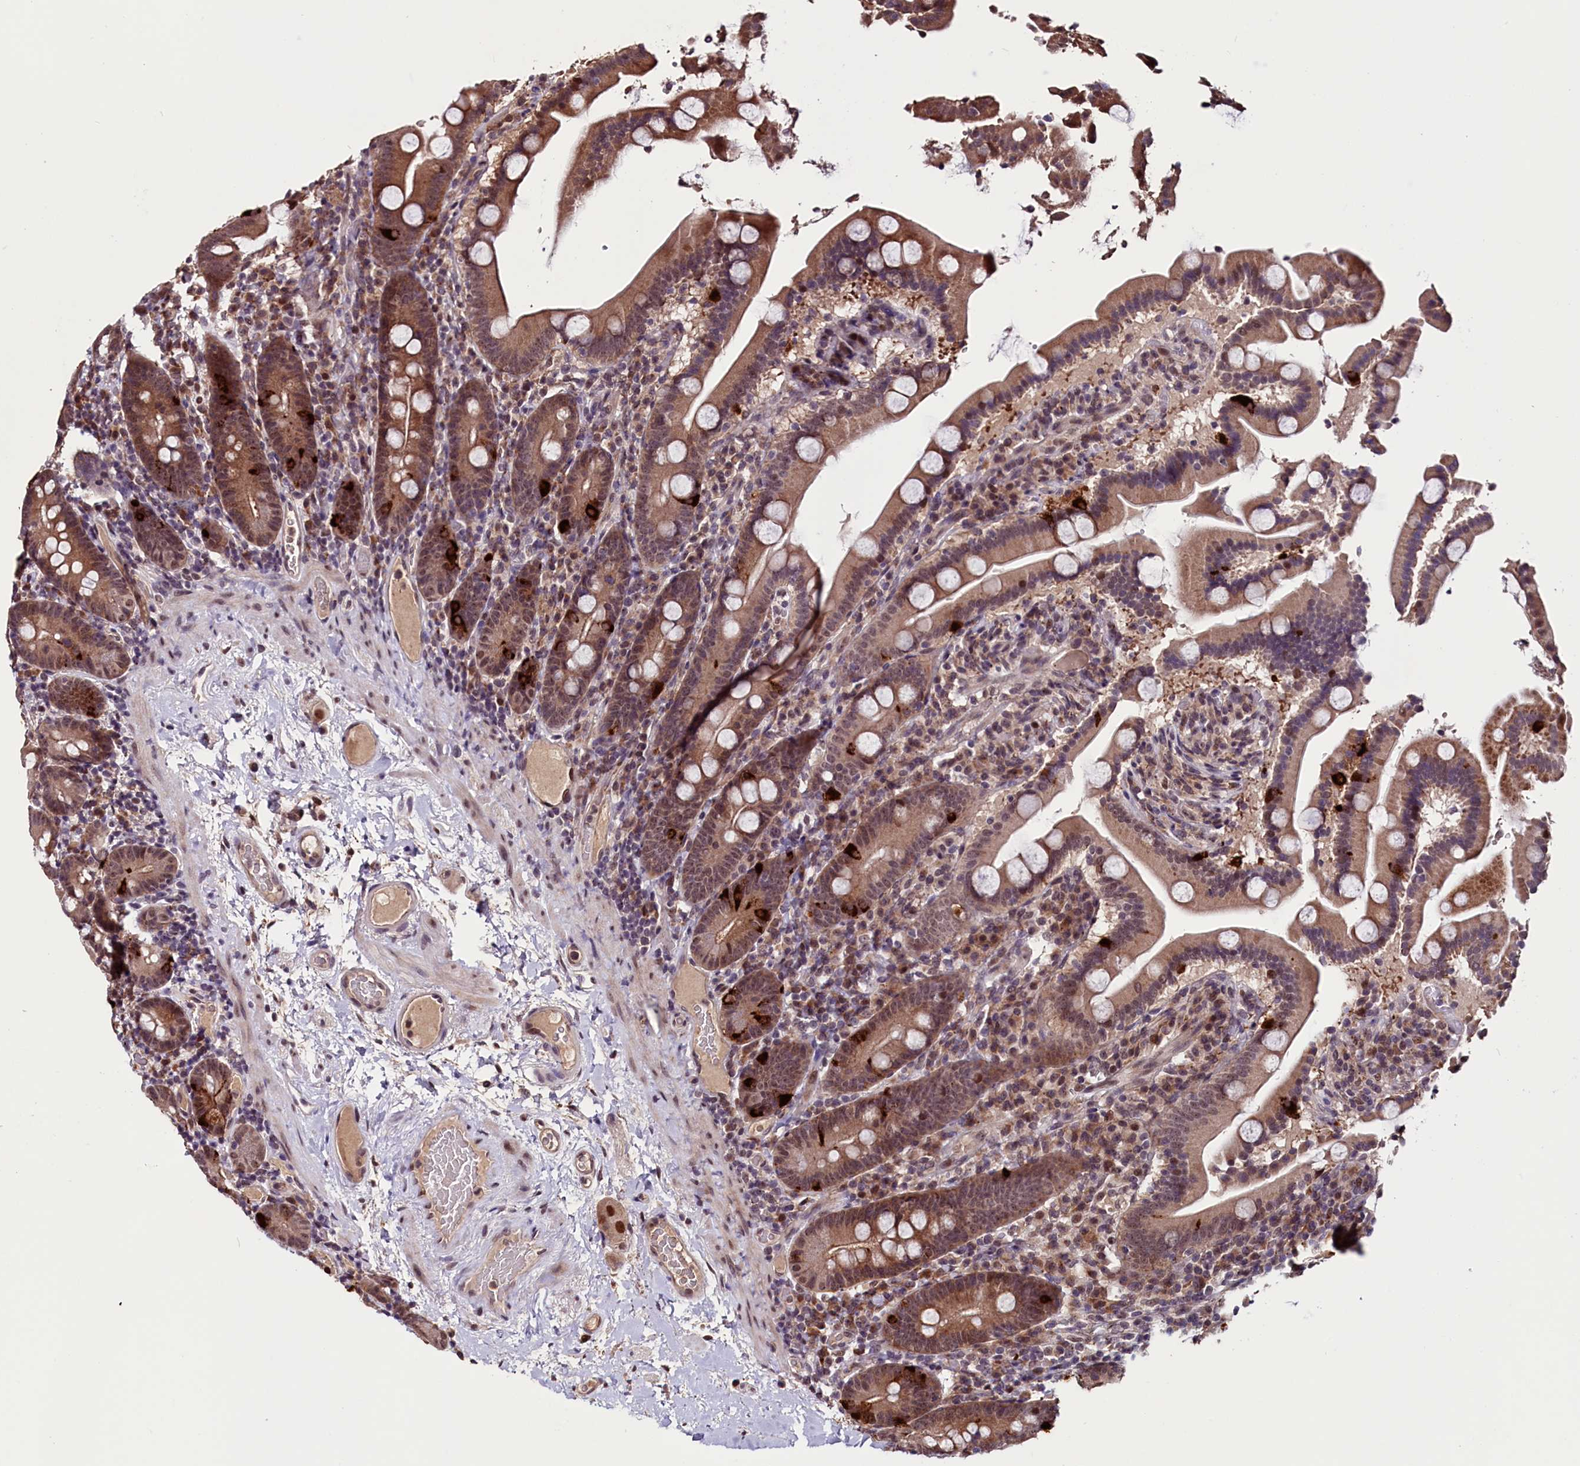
{"staining": {"intensity": "moderate", "quantity": "25%-75%", "location": "cytoplasmic/membranous"}, "tissue": "duodenum", "cell_type": "Glandular cells", "image_type": "normal", "snomed": [{"axis": "morphology", "description": "Normal tissue, NOS"}, {"axis": "topography", "description": "Duodenum"}], "caption": "The image reveals a brown stain indicating the presence of a protein in the cytoplasmic/membranous of glandular cells in duodenum.", "gene": "RNMT", "patient": {"sex": "male", "age": 55}}